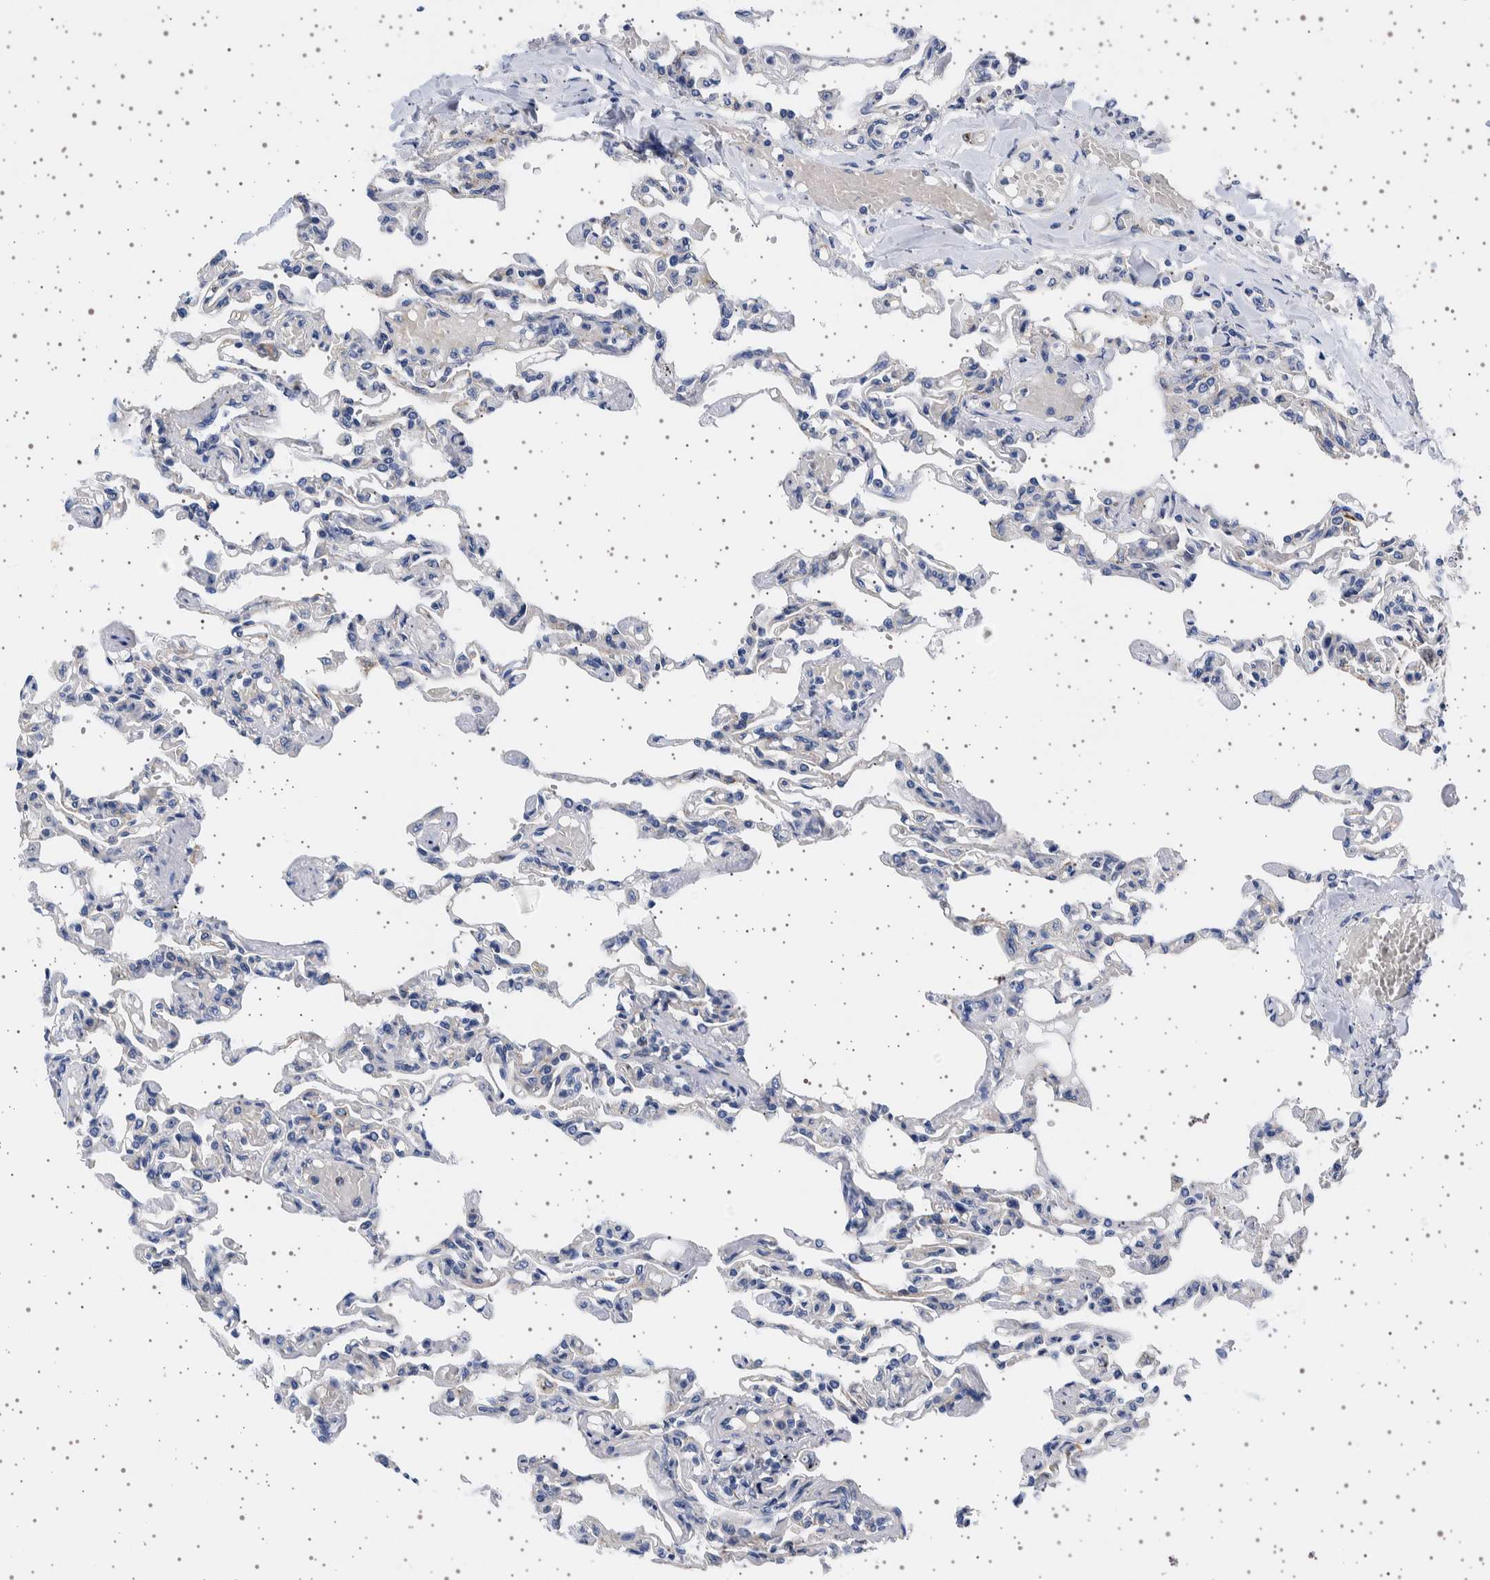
{"staining": {"intensity": "weak", "quantity": "<25%", "location": "cytoplasmic/membranous"}, "tissue": "lung", "cell_type": "Alveolar cells", "image_type": "normal", "snomed": [{"axis": "morphology", "description": "Normal tissue, NOS"}, {"axis": "topography", "description": "Lung"}], "caption": "Normal lung was stained to show a protein in brown. There is no significant staining in alveolar cells.", "gene": "SEPTIN4", "patient": {"sex": "male", "age": 21}}